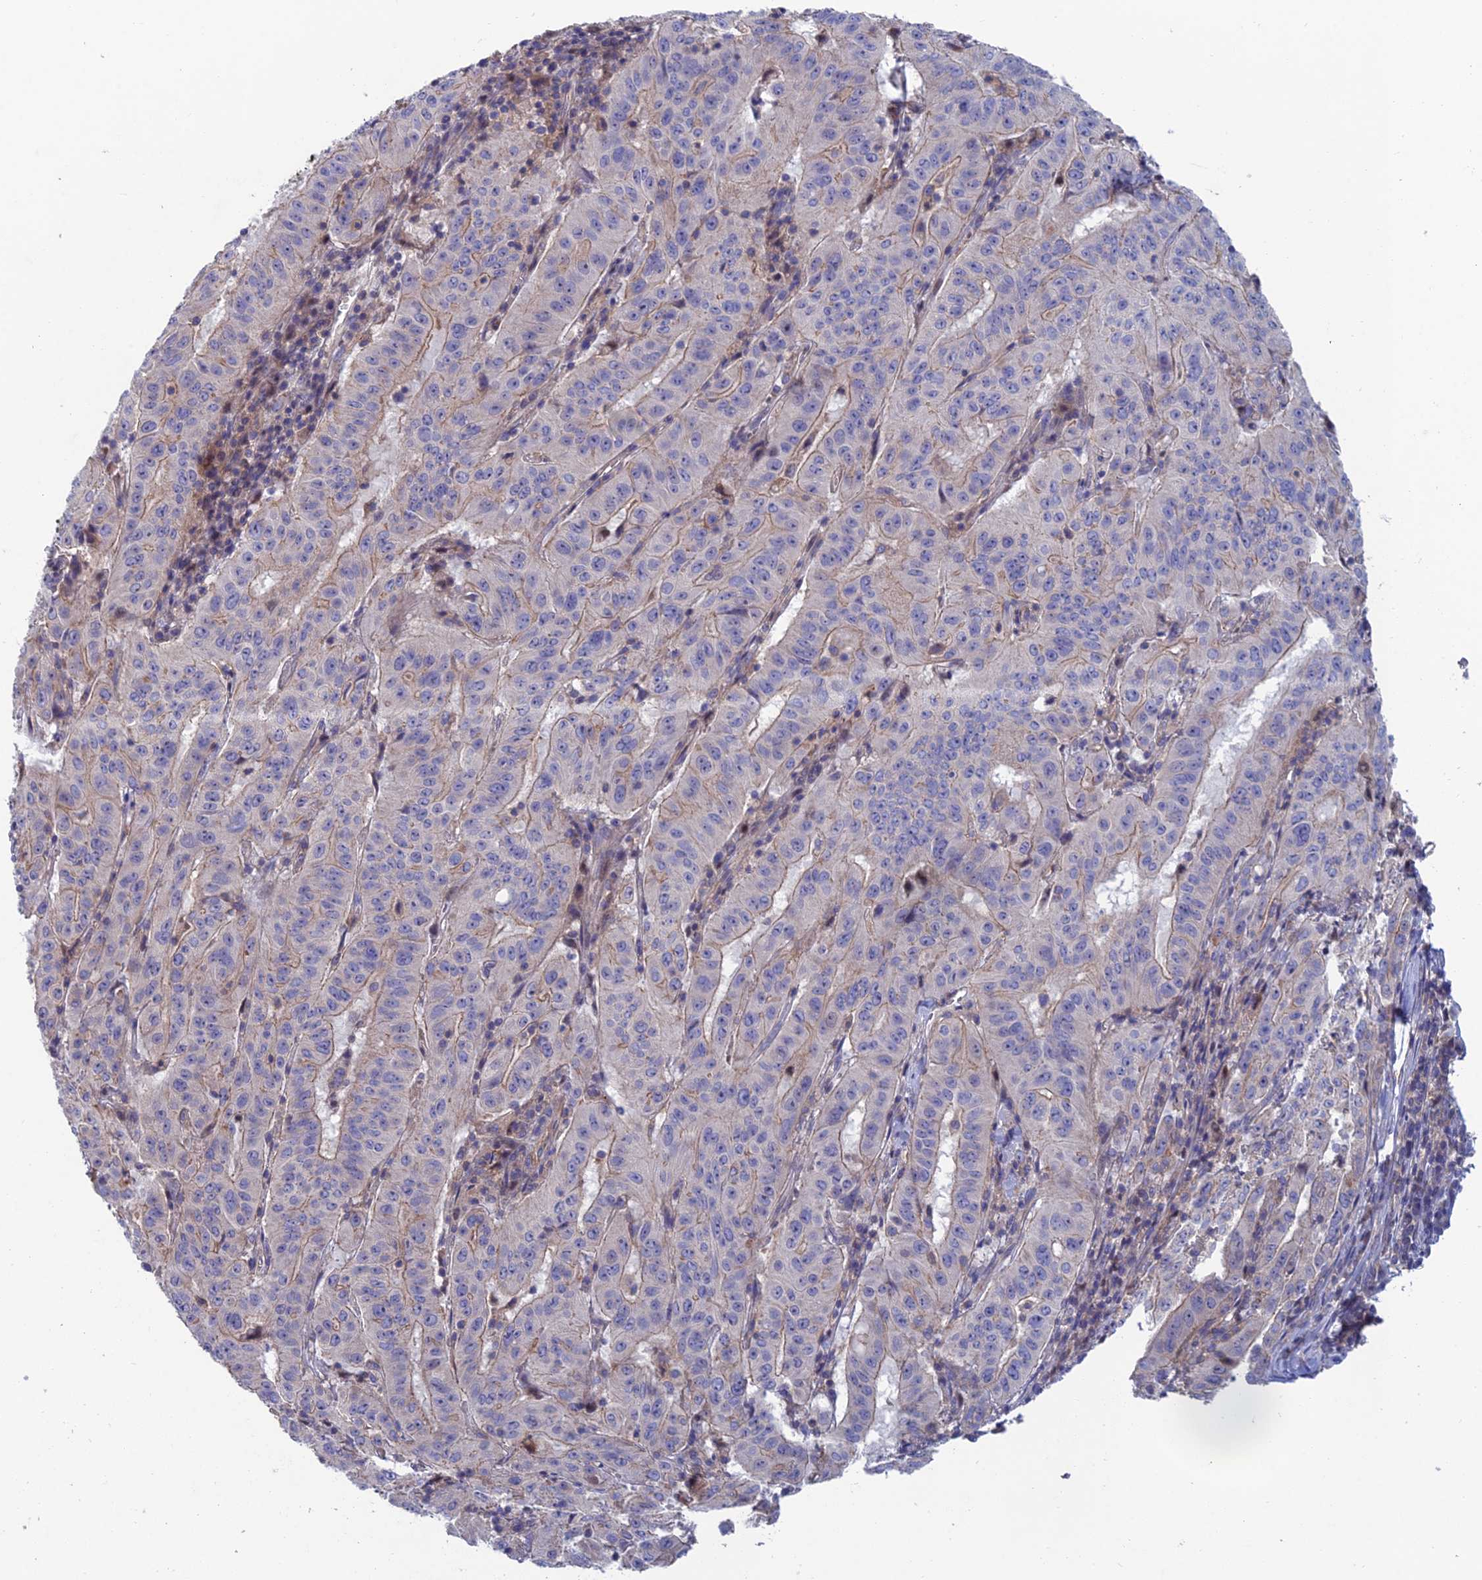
{"staining": {"intensity": "weak", "quantity": "<25%", "location": "cytoplasmic/membranous"}, "tissue": "pancreatic cancer", "cell_type": "Tumor cells", "image_type": "cancer", "snomed": [{"axis": "morphology", "description": "Adenocarcinoma, NOS"}, {"axis": "topography", "description": "Pancreas"}], "caption": "This photomicrograph is of adenocarcinoma (pancreatic) stained with immunohistochemistry to label a protein in brown with the nuclei are counter-stained blue. There is no positivity in tumor cells. Brightfield microscopy of IHC stained with DAB (3,3'-diaminobenzidine) (brown) and hematoxylin (blue), captured at high magnification.", "gene": "USP37", "patient": {"sex": "male", "age": 63}}